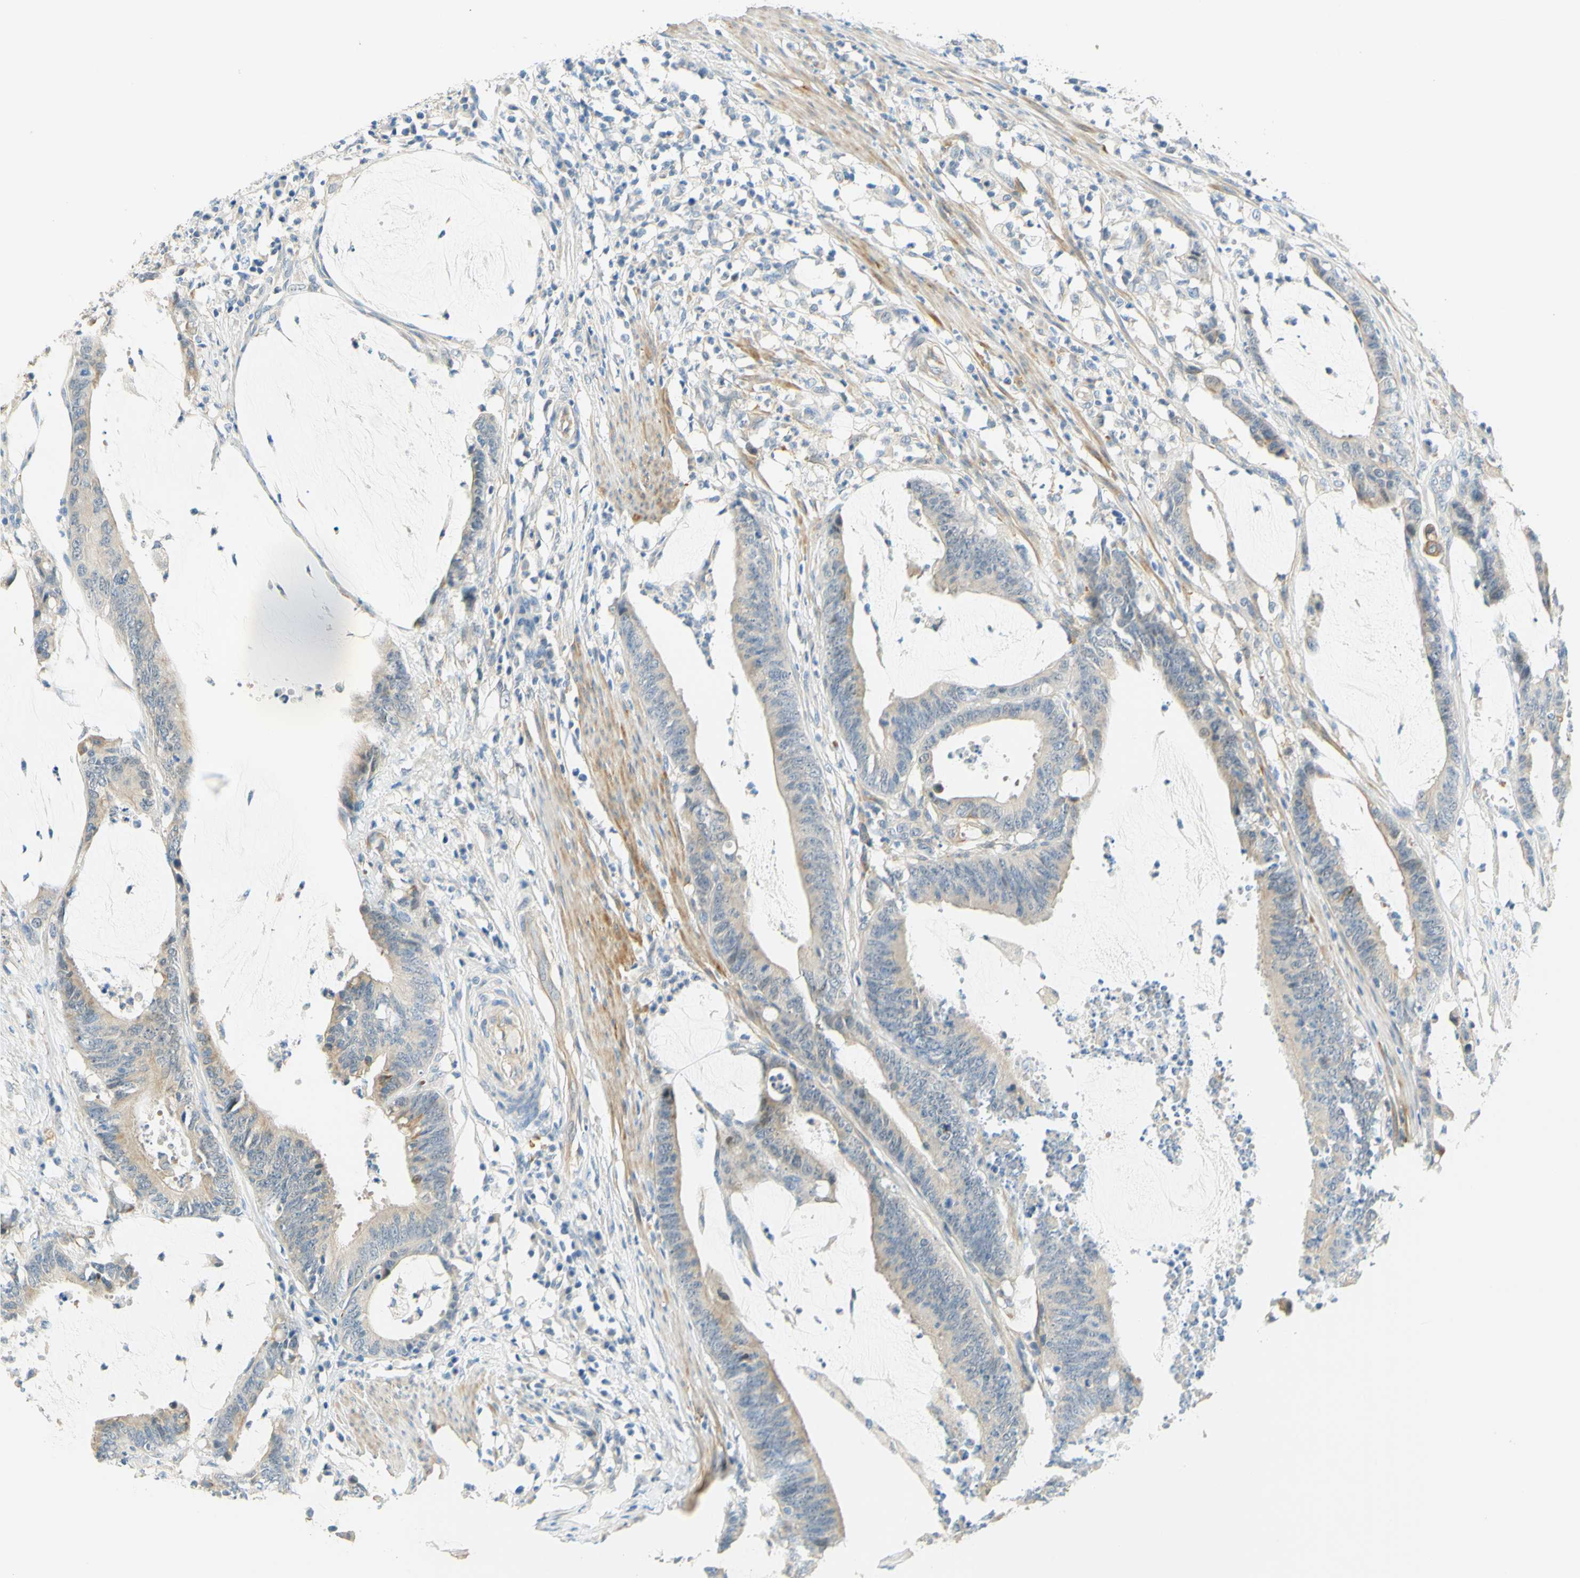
{"staining": {"intensity": "weak", "quantity": ">75%", "location": "cytoplasmic/membranous"}, "tissue": "colorectal cancer", "cell_type": "Tumor cells", "image_type": "cancer", "snomed": [{"axis": "morphology", "description": "Adenocarcinoma, NOS"}, {"axis": "topography", "description": "Rectum"}], "caption": "A low amount of weak cytoplasmic/membranous expression is appreciated in approximately >75% of tumor cells in colorectal adenocarcinoma tissue.", "gene": "ENTREP2", "patient": {"sex": "female", "age": 66}}